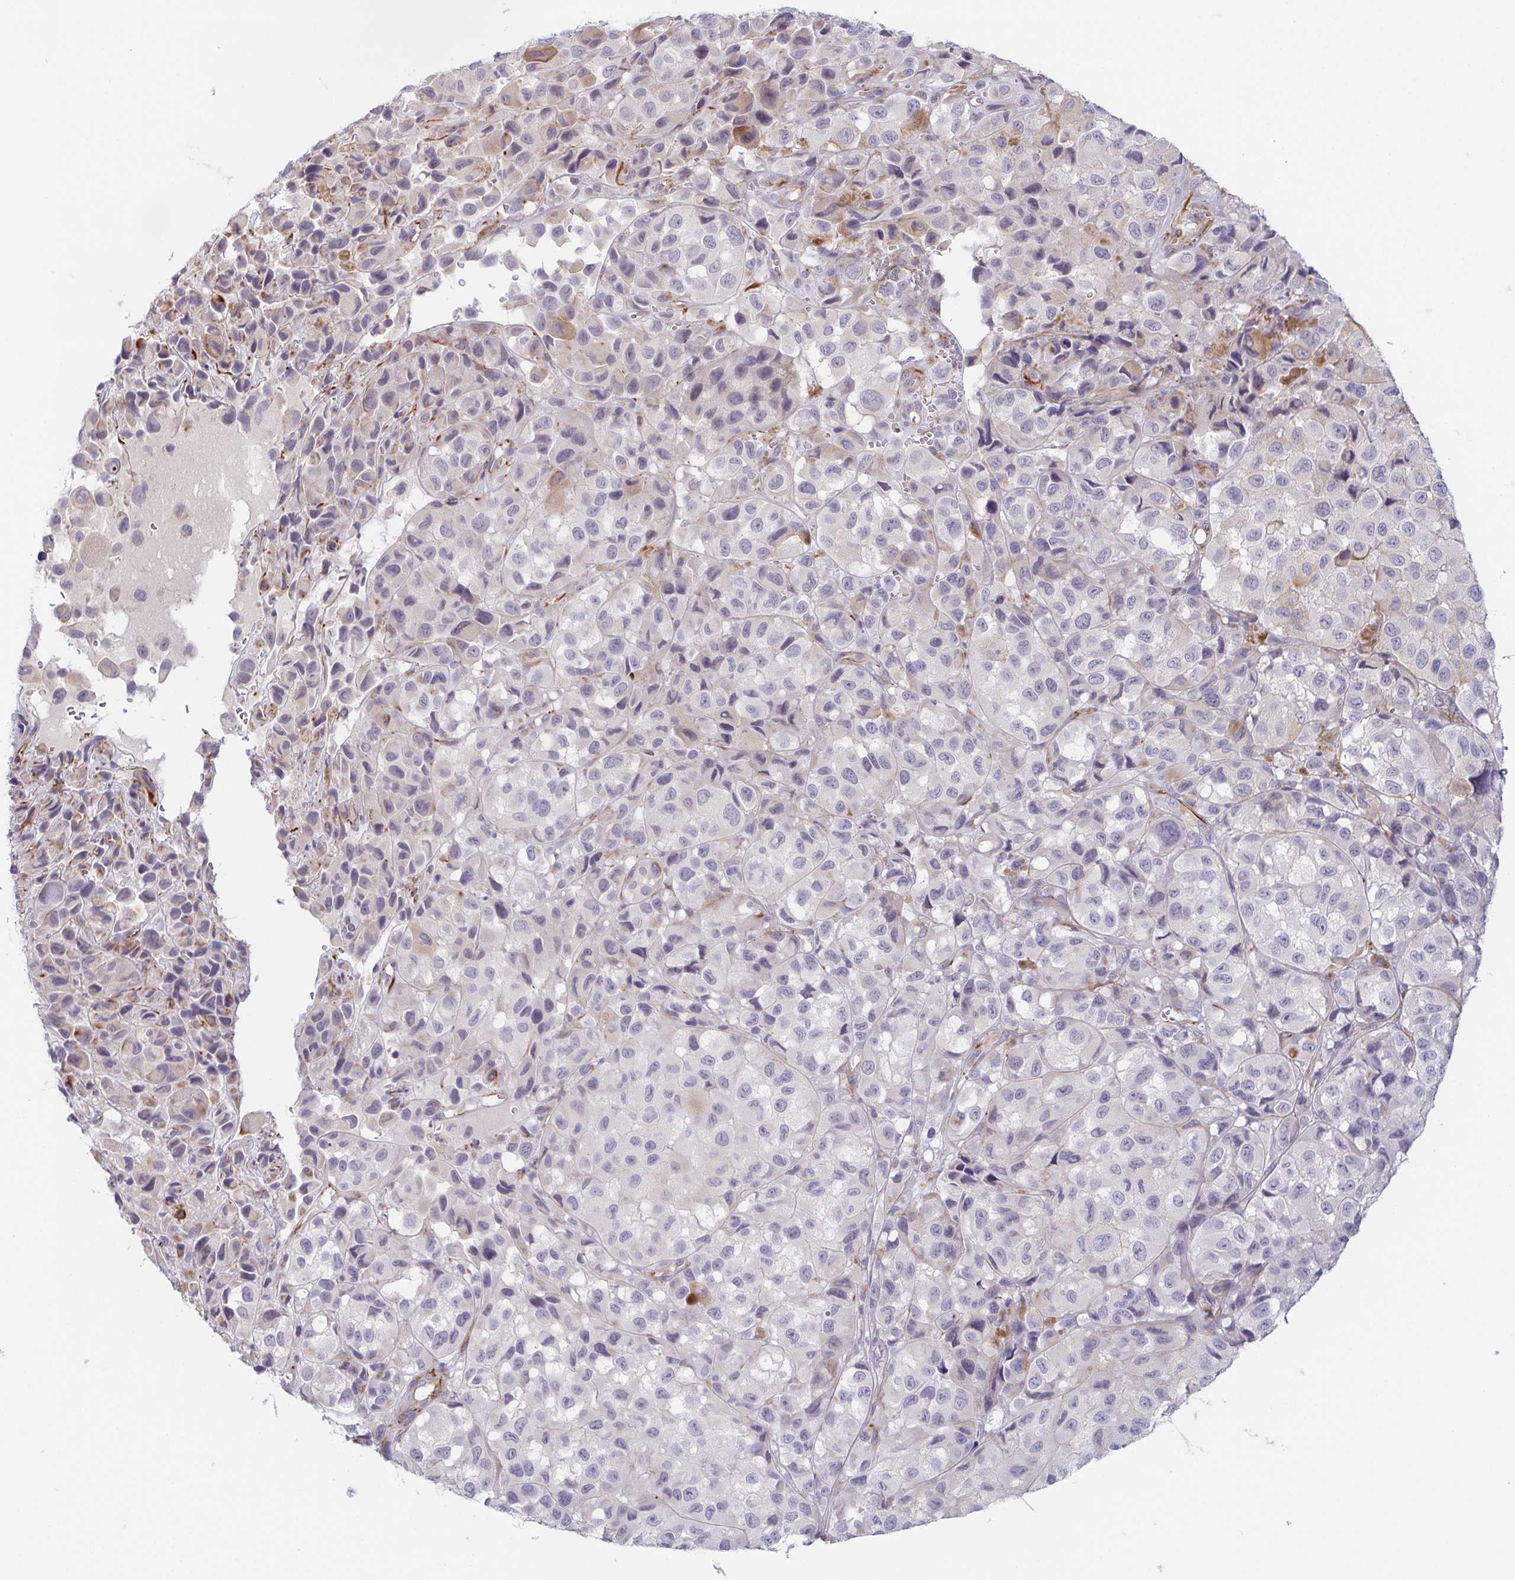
{"staining": {"intensity": "negative", "quantity": "none", "location": "none"}, "tissue": "melanoma", "cell_type": "Tumor cells", "image_type": "cancer", "snomed": [{"axis": "morphology", "description": "Malignant melanoma, NOS"}, {"axis": "topography", "description": "Skin"}], "caption": "Melanoma was stained to show a protein in brown. There is no significant expression in tumor cells.", "gene": "COL17A1", "patient": {"sex": "male", "age": 93}}